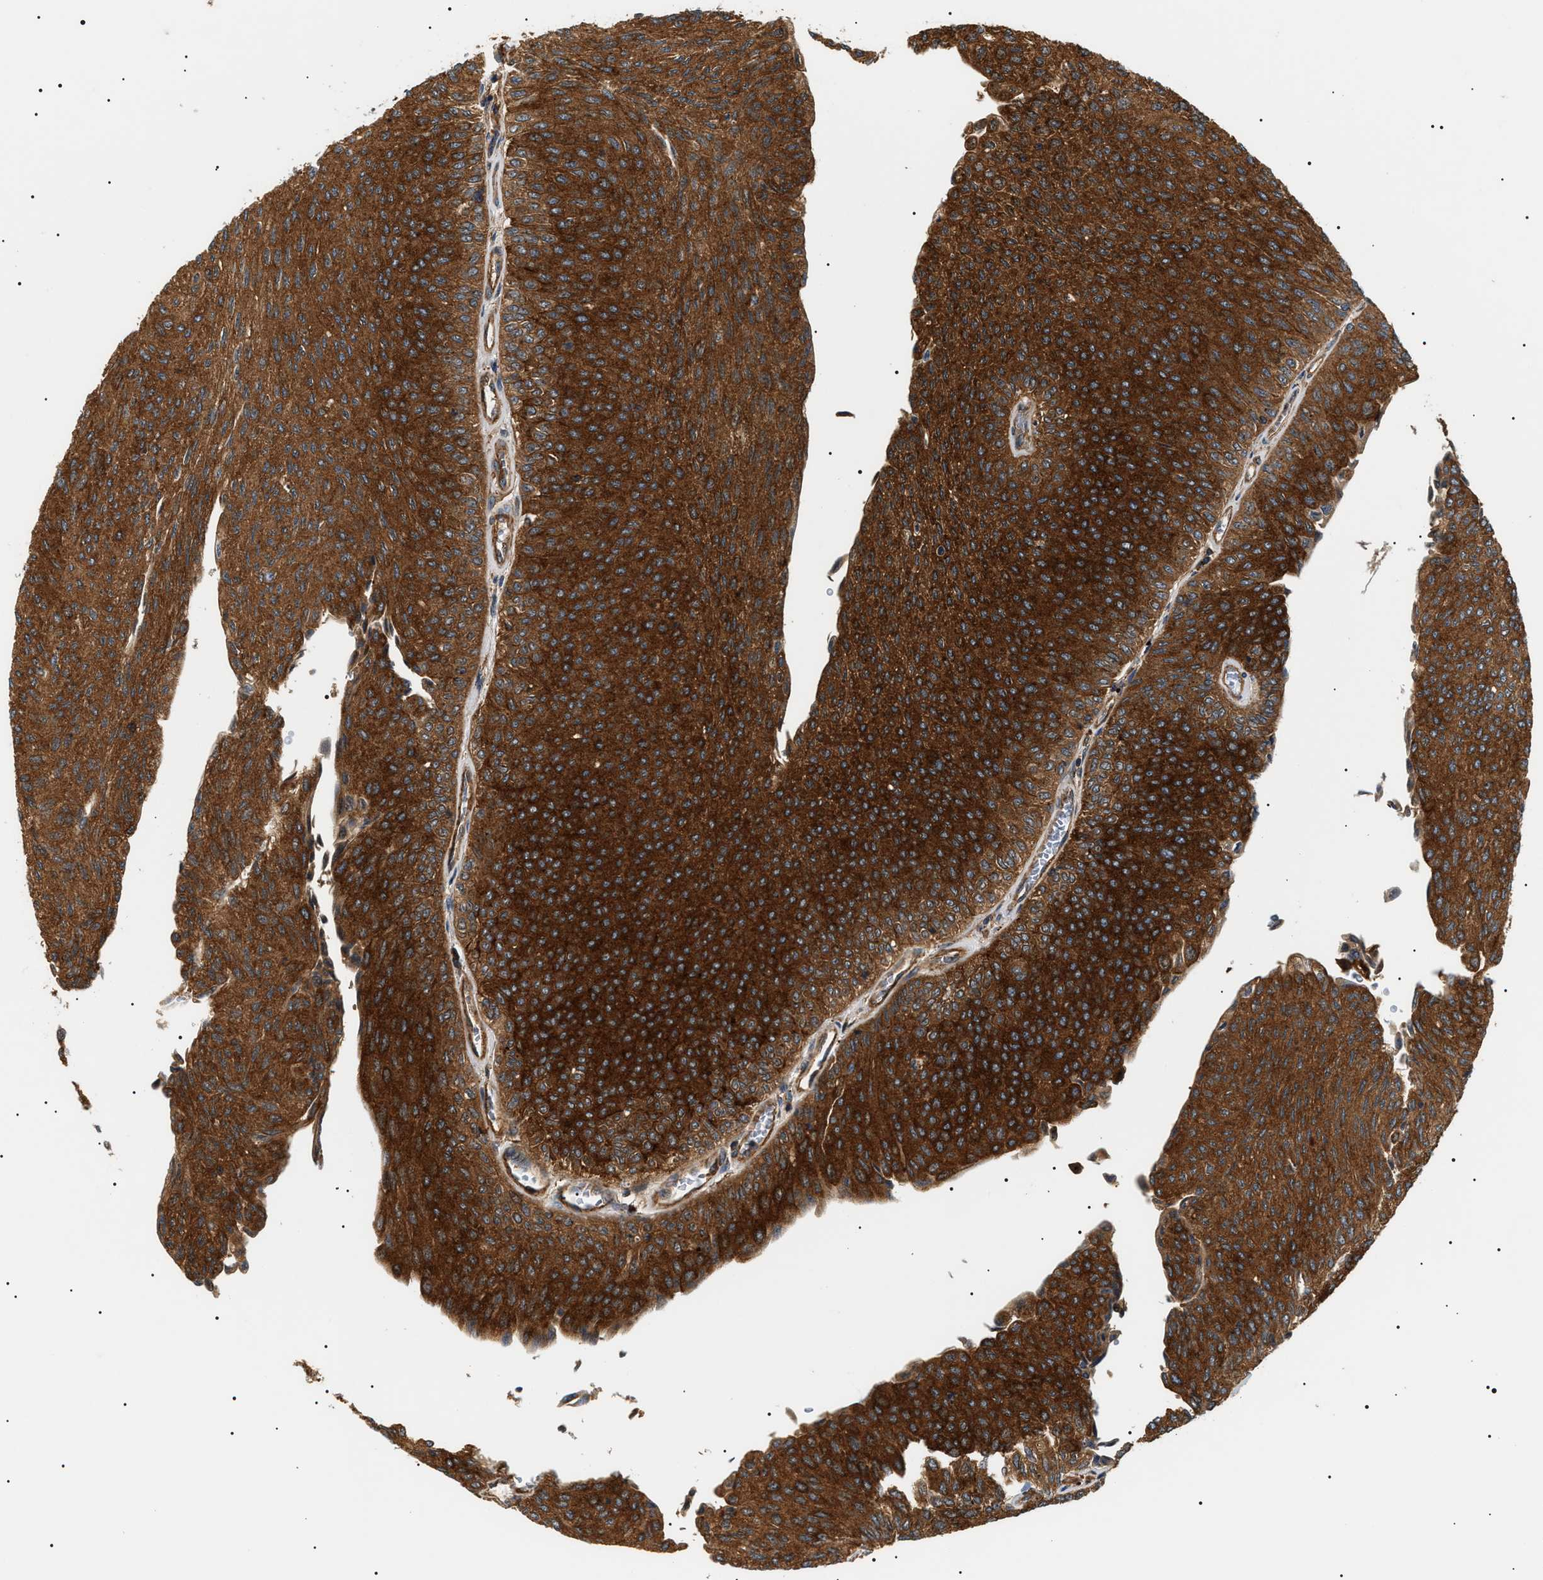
{"staining": {"intensity": "strong", "quantity": ">75%", "location": "cytoplasmic/membranous"}, "tissue": "urothelial cancer", "cell_type": "Tumor cells", "image_type": "cancer", "snomed": [{"axis": "morphology", "description": "Urothelial carcinoma, Low grade"}, {"axis": "topography", "description": "Urinary bladder"}], "caption": "Immunohistochemical staining of human low-grade urothelial carcinoma displays high levels of strong cytoplasmic/membranous protein staining in about >75% of tumor cells. The staining was performed using DAB (3,3'-diaminobenzidine) to visualize the protein expression in brown, while the nuclei were stained in blue with hematoxylin (Magnification: 20x).", "gene": "SH3GLB2", "patient": {"sex": "male", "age": 78}}